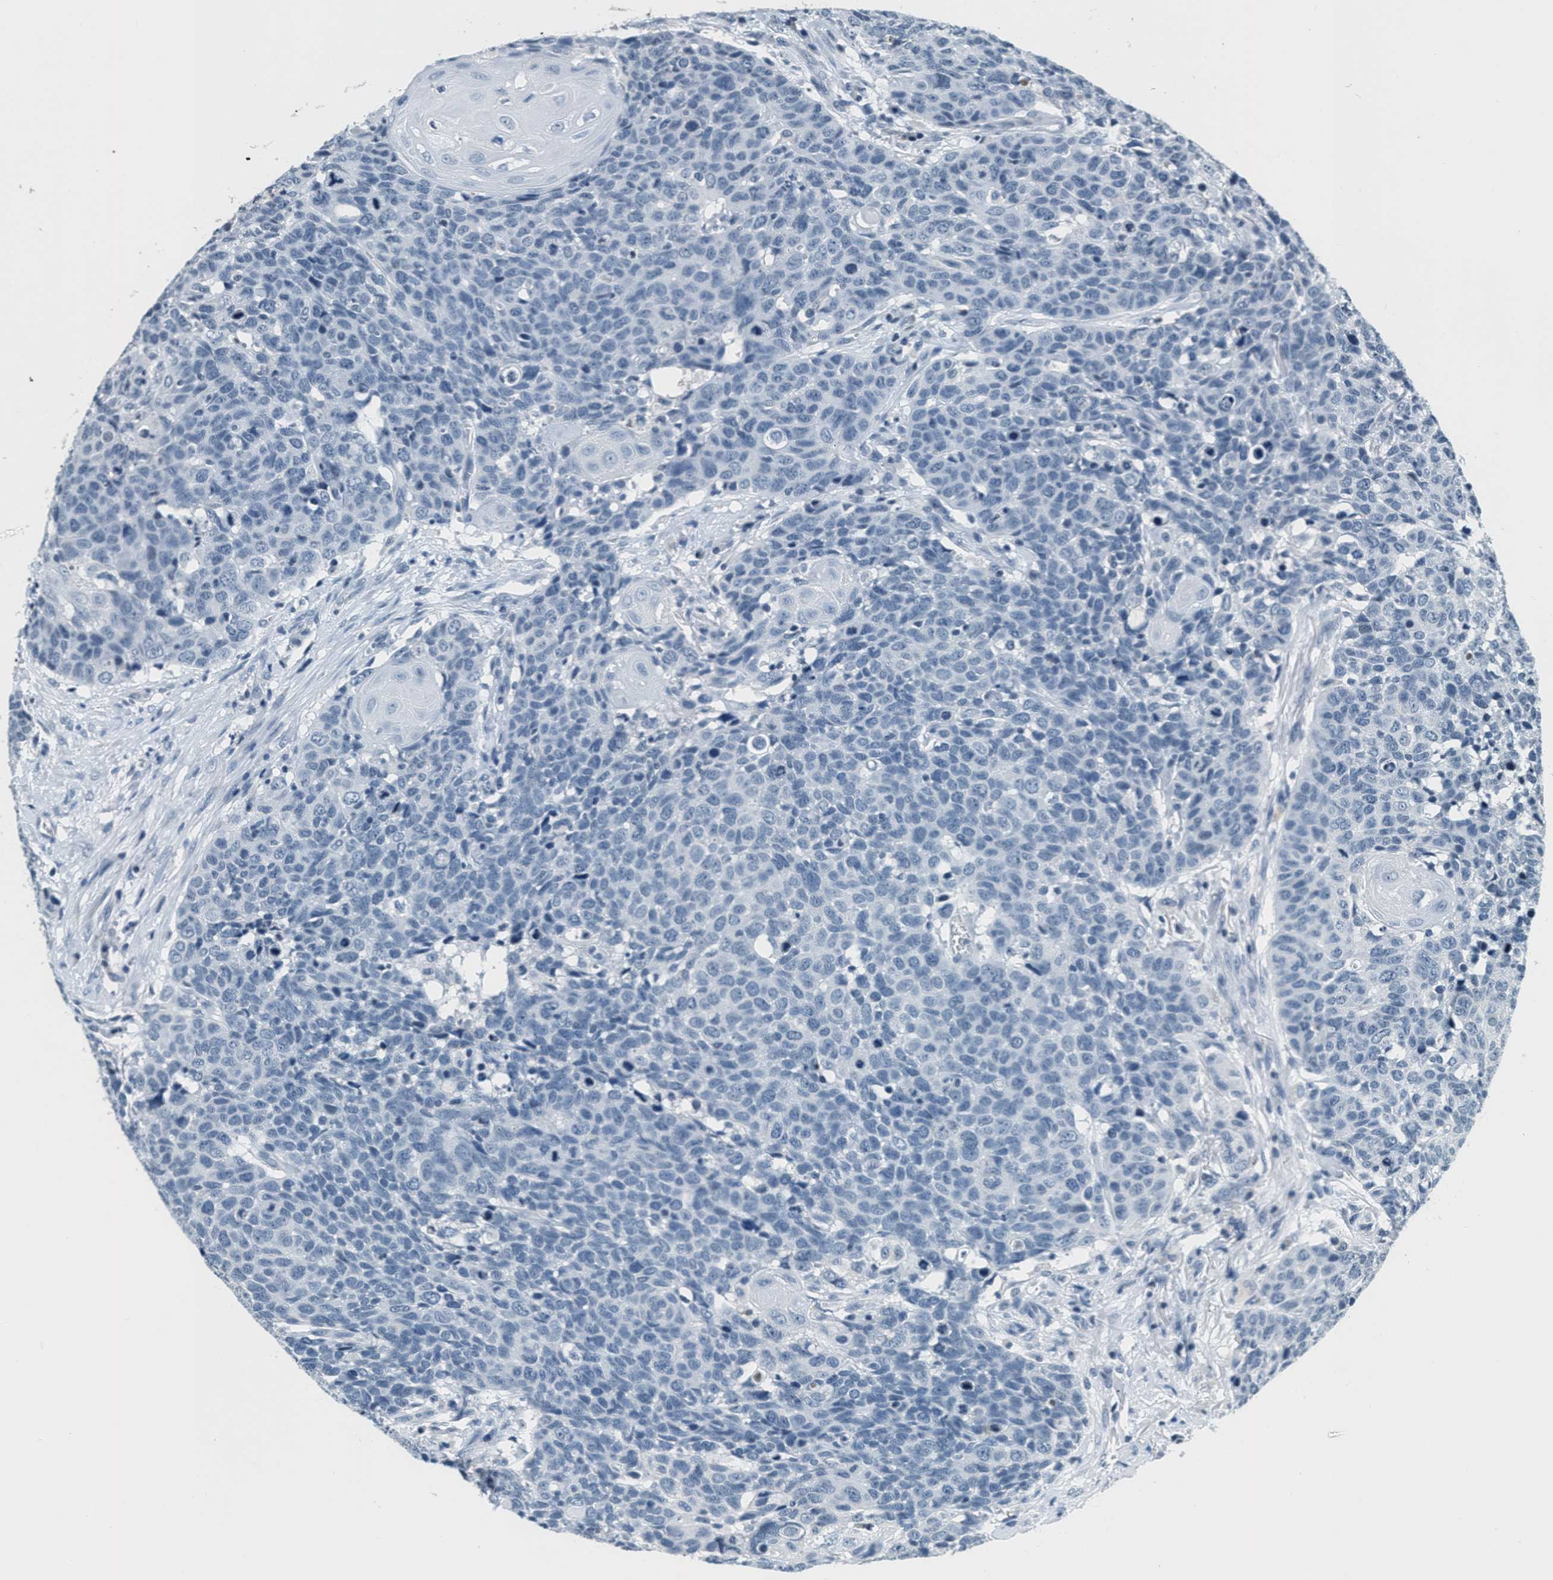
{"staining": {"intensity": "negative", "quantity": "none", "location": "none"}, "tissue": "head and neck cancer", "cell_type": "Tumor cells", "image_type": "cancer", "snomed": [{"axis": "morphology", "description": "Squamous cell carcinoma, NOS"}, {"axis": "topography", "description": "Head-Neck"}], "caption": "High power microscopy histopathology image of an immunohistochemistry photomicrograph of squamous cell carcinoma (head and neck), revealing no significant staining in tumor cells. (IHC, brightfield microscopy, high magnification).", "gene": "CA4", "patient": {"sex": "male", "age": 66}}